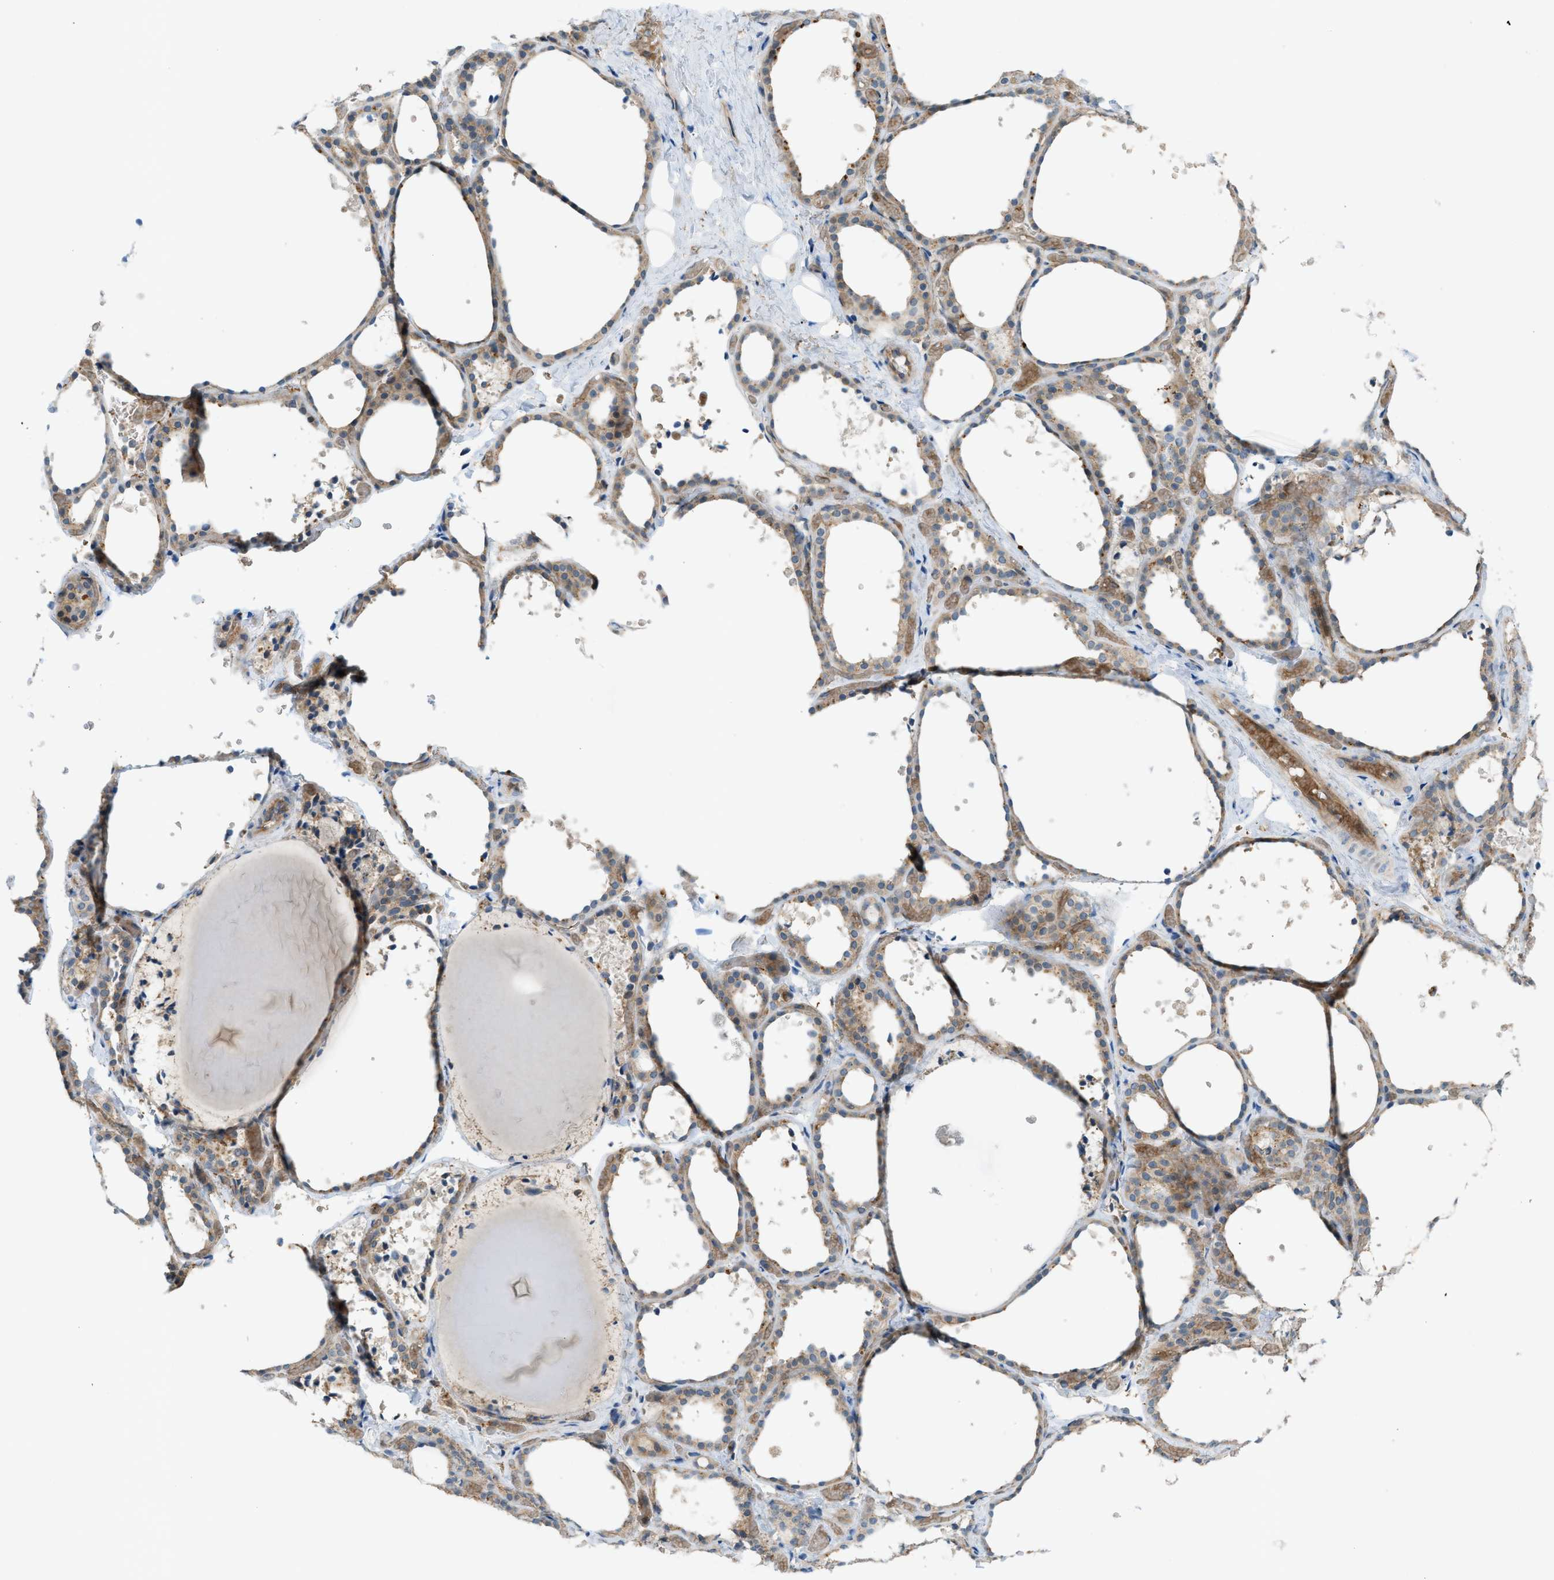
{"staining": {"intensity": "moderate", "quantity": ">75%", "location": "cytoplasmic/membranous"}, "tissue": "thyroid gland", "cell_type": "Glandular cells", "image_type": "normal", "snomed": [{"axis": "morphology", "description": "Normal tissue, NOS"}, {"axis": "topography", "description": "Thyroid gland"}], "caption": "About >75% of glandular cells in benign human thyroid gland reveal moderate cytoplasmic/membranous protein expression as visualized by brown immunohistochemical staining.", "gene": "GRK6", "patient": {"sex": "female", "age": 44}}